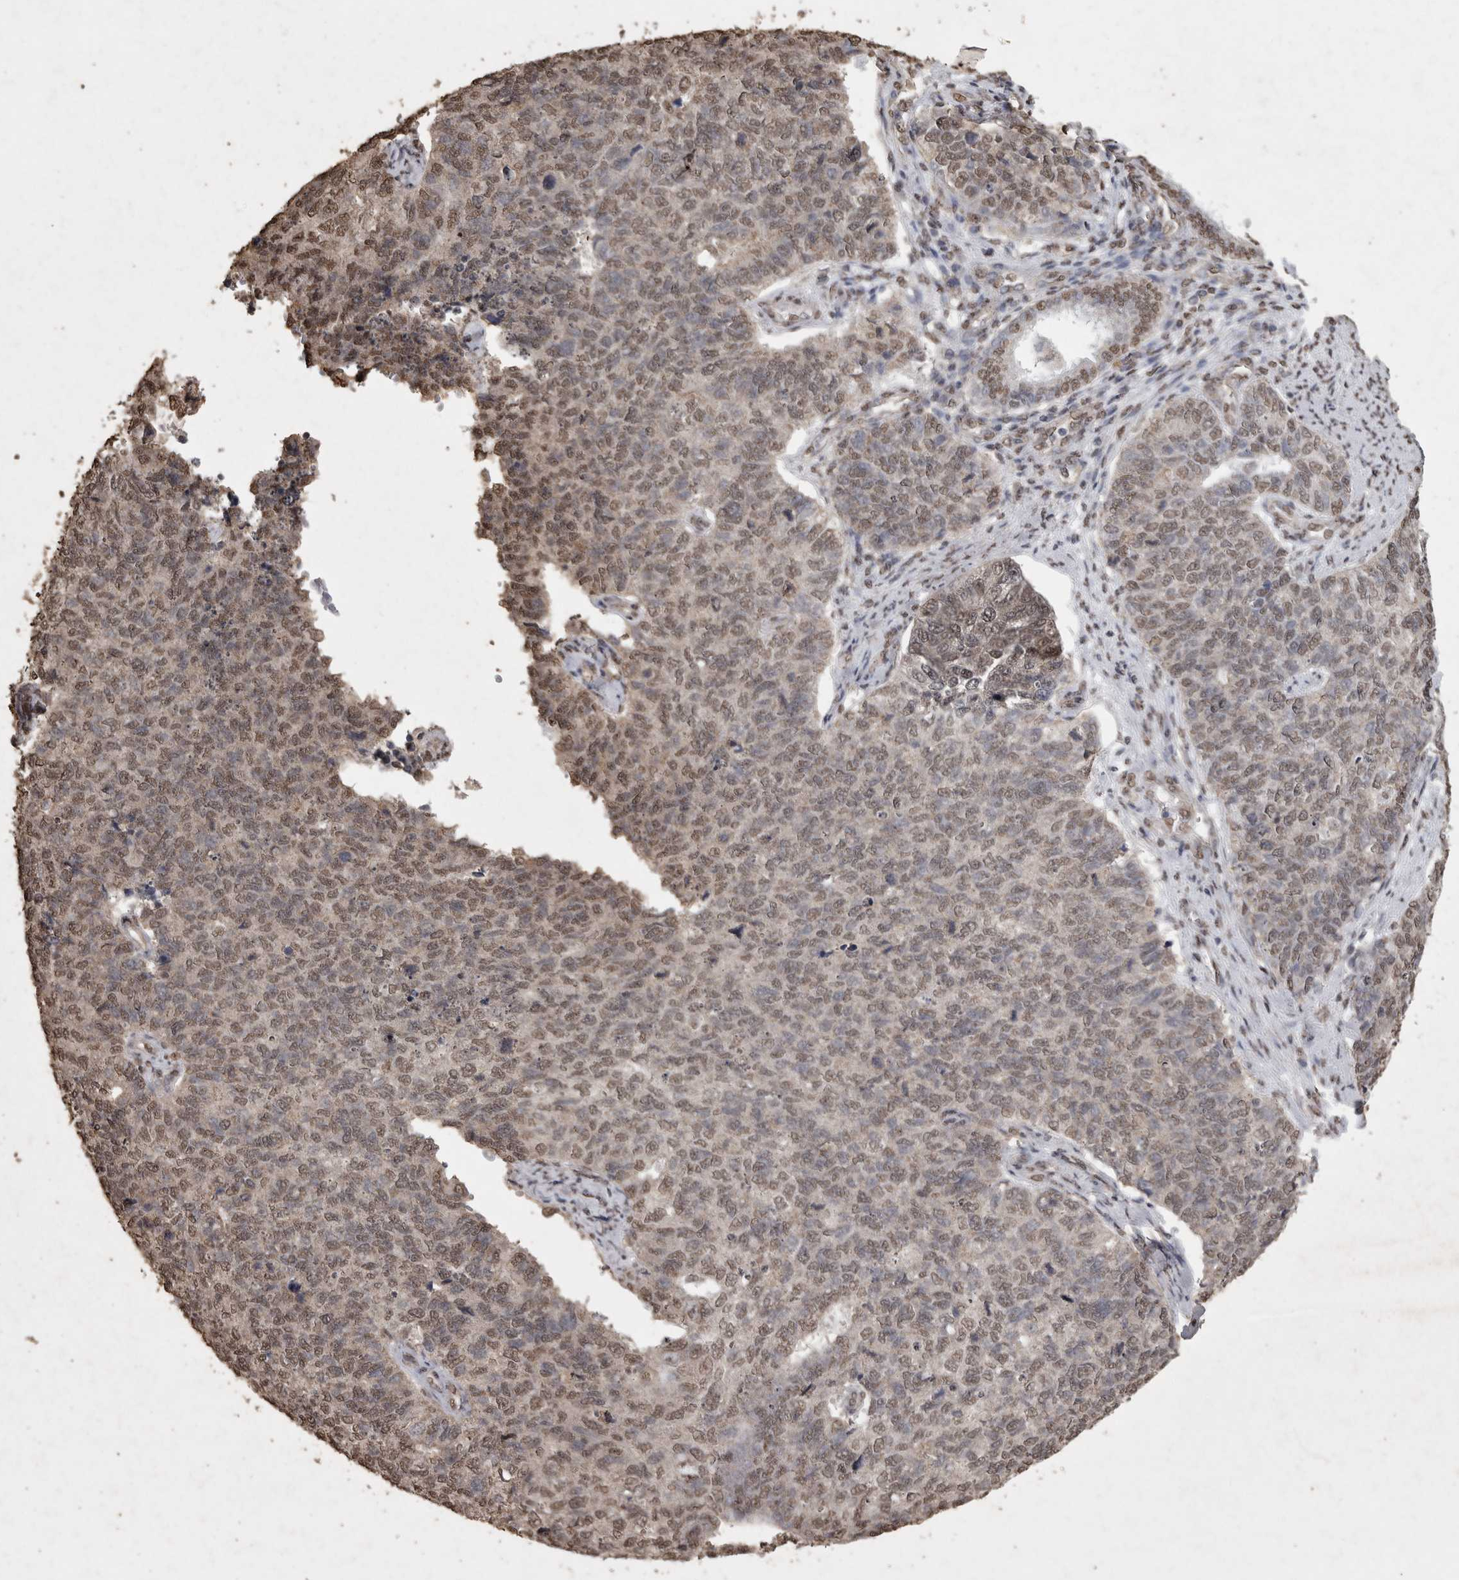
{"staining": {"intensity": "weak", "quantity": ">75%", "location": "nuclear"}, "tissue": "cervical cancer", "cell_type": "Tumor cells", "image_type": "cancer", "snomed": [{"axis": "morphology", "description": "Squamous cell carcinoma, NOS"}, {"axis": "topography", "description": "Cervix"}], "caption": "Squamous cell carcinoma (cervical) stained with DAB IHC displays low levels of weak nuclear positivity in about >75% of tumor cells. Nuclei are stained in blue.", "gene": "SMAD7", "patient": {"sex": "female", "age": 63}}